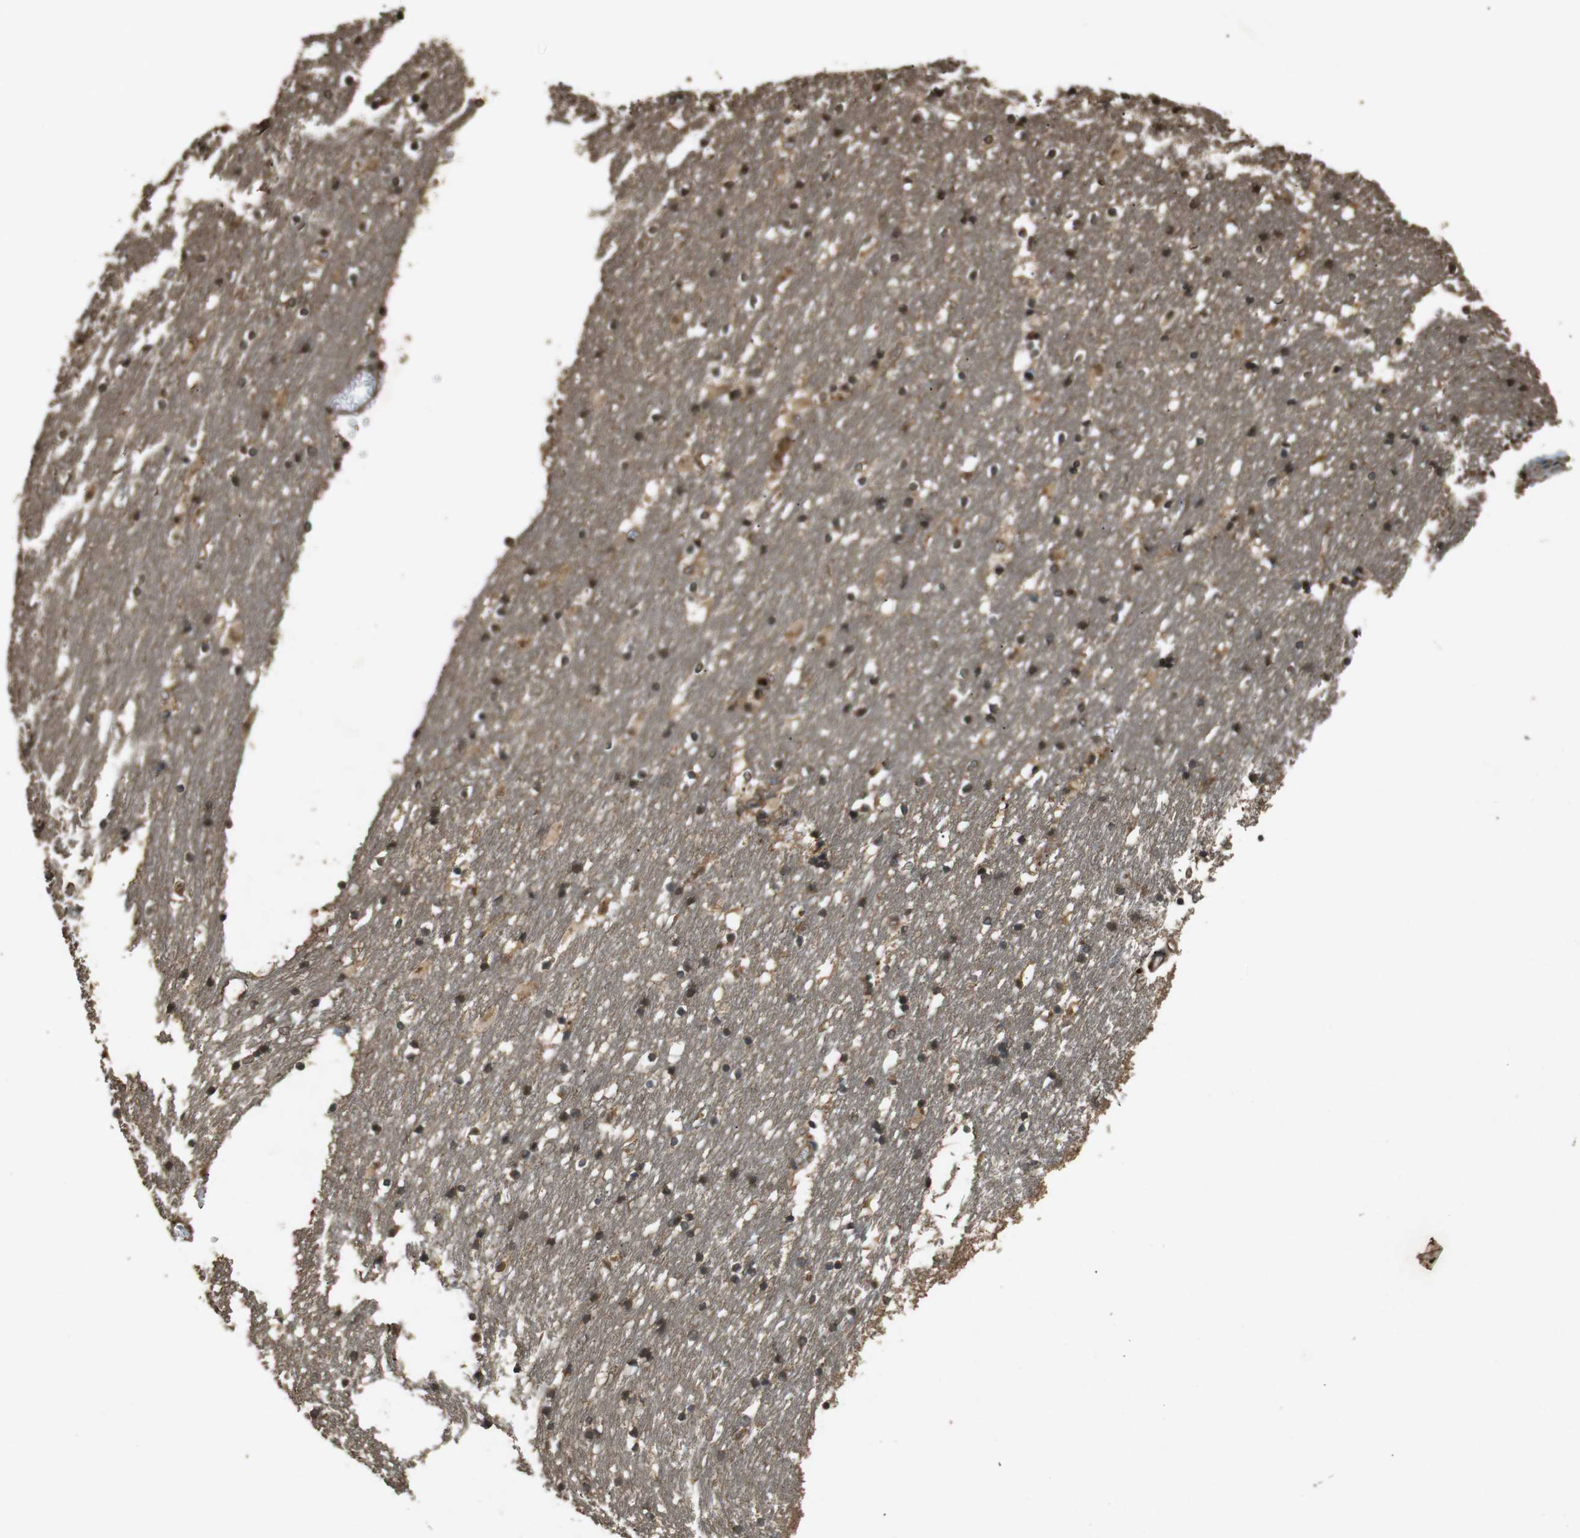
{"staining": {"intensity": "moderate", "quantity": ">75%", "location": "cytoplasmic/membranous,nuclear"}, "tissue": "caudate", "cell_type": "Glial cells", "image_type": "normal", "snomed": [{"axis": "morphology", "description": "Normal tissue, NOS"}, {"axis": "topography", "description": "Lateral ventricle wall"}], "caption": "This micrograph exhibits IHC staining of benign caudate, with medium moderate cytoplasmic/membranous,nuclear staining in approximately >75% of glial cells.", "gene": "TAP1", "patient": {"sex": "male", "age": 45}}